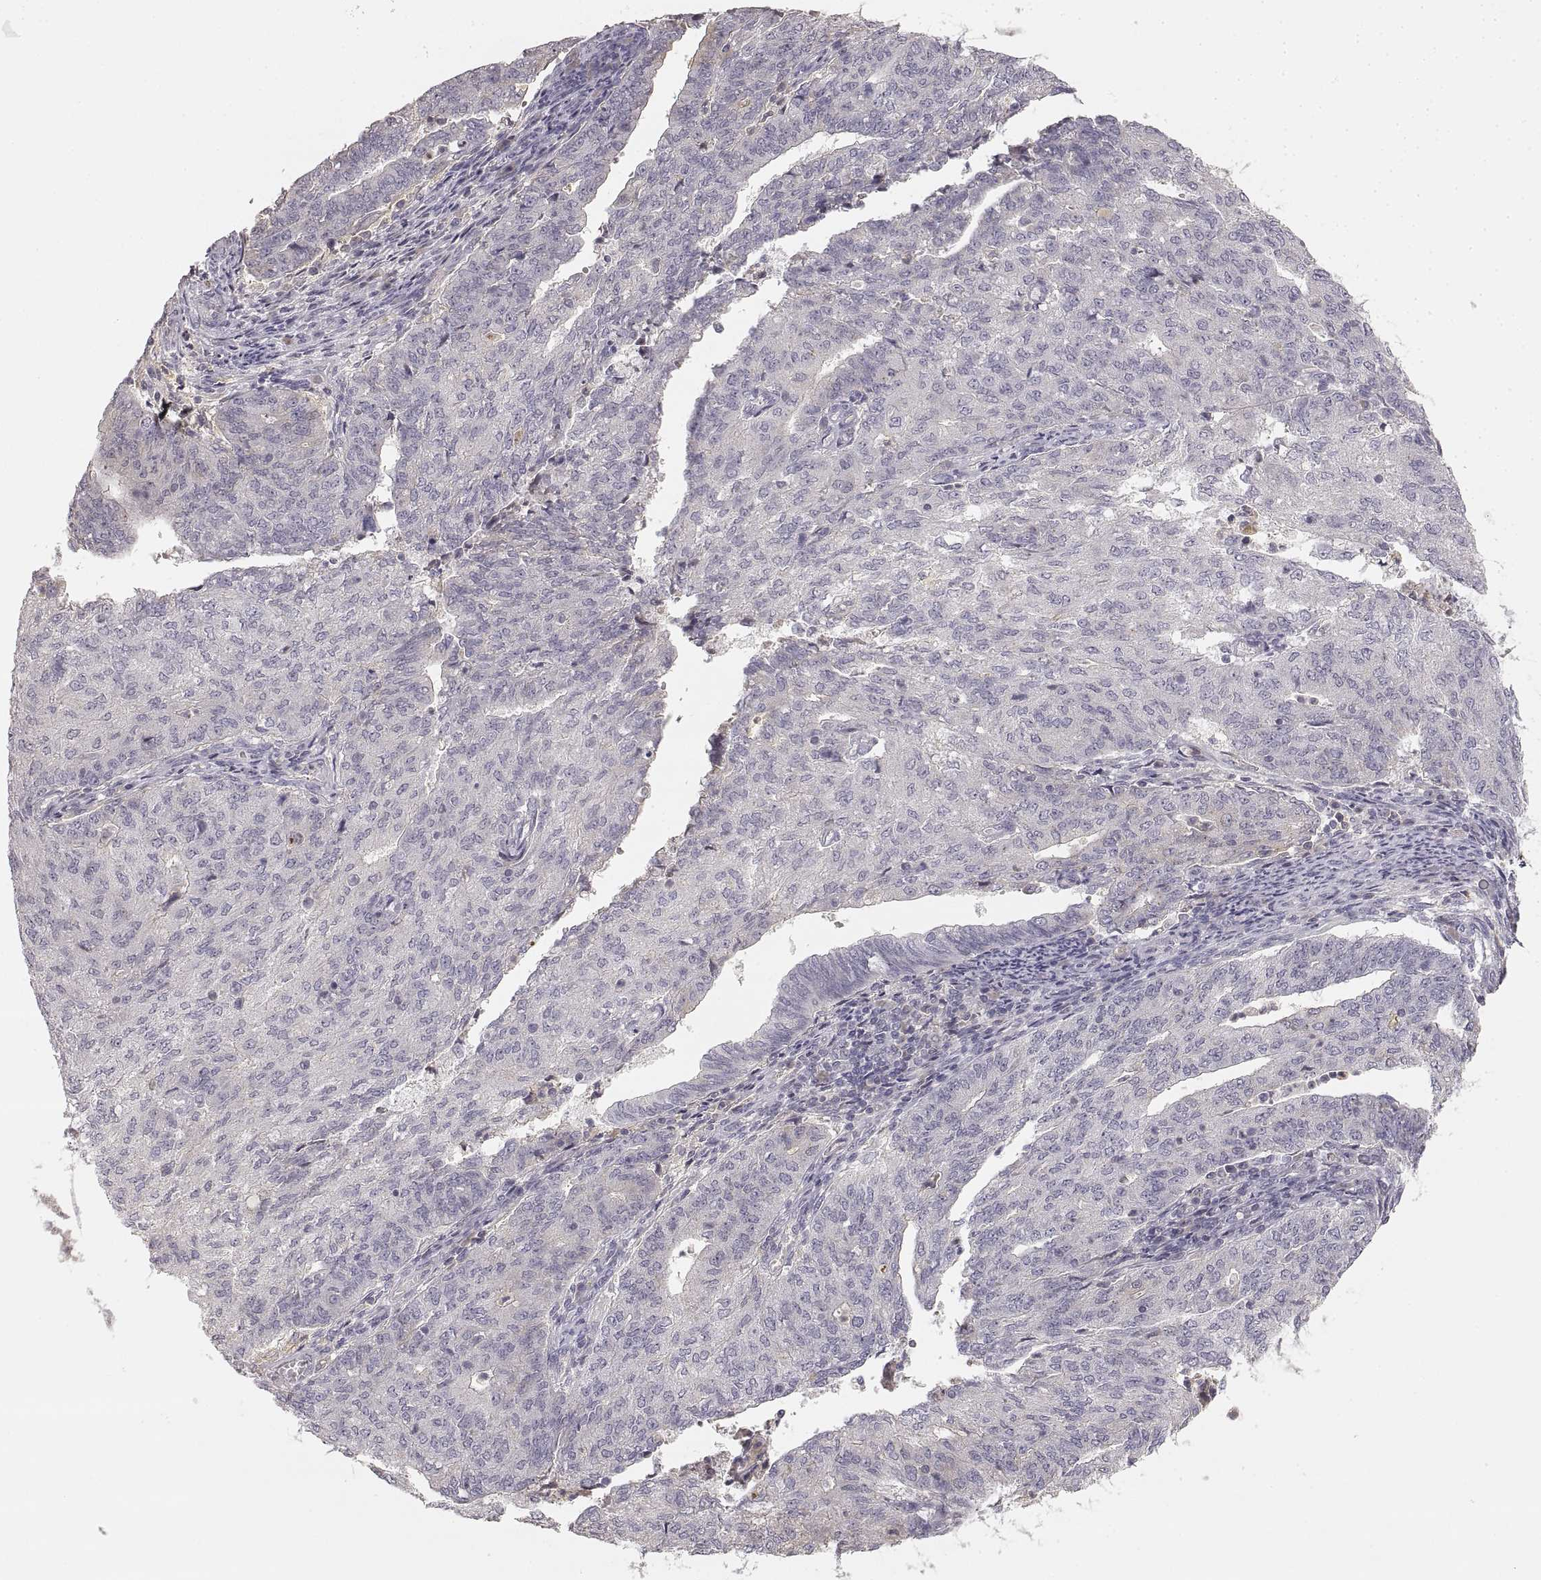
{"staining": {"intensity": "negative", "quantity": "none", "location": "none"}, "tissue": "endometrial cancer", "cell_type": "Tumor cells", "image_type": "cancer", "snomed": [{"axis": "morphology", "description": "Adenocarcinoma, NOS"}, {"axis": "topography", "description": "Endometrium"}], "caption": "Endometrial cancer stained for a protein using immunohistochemistry (IHC) shows no positivity tumor cells.", "gene": "RUNDC3A", "patient": {"sex": "female", "age": 82}}